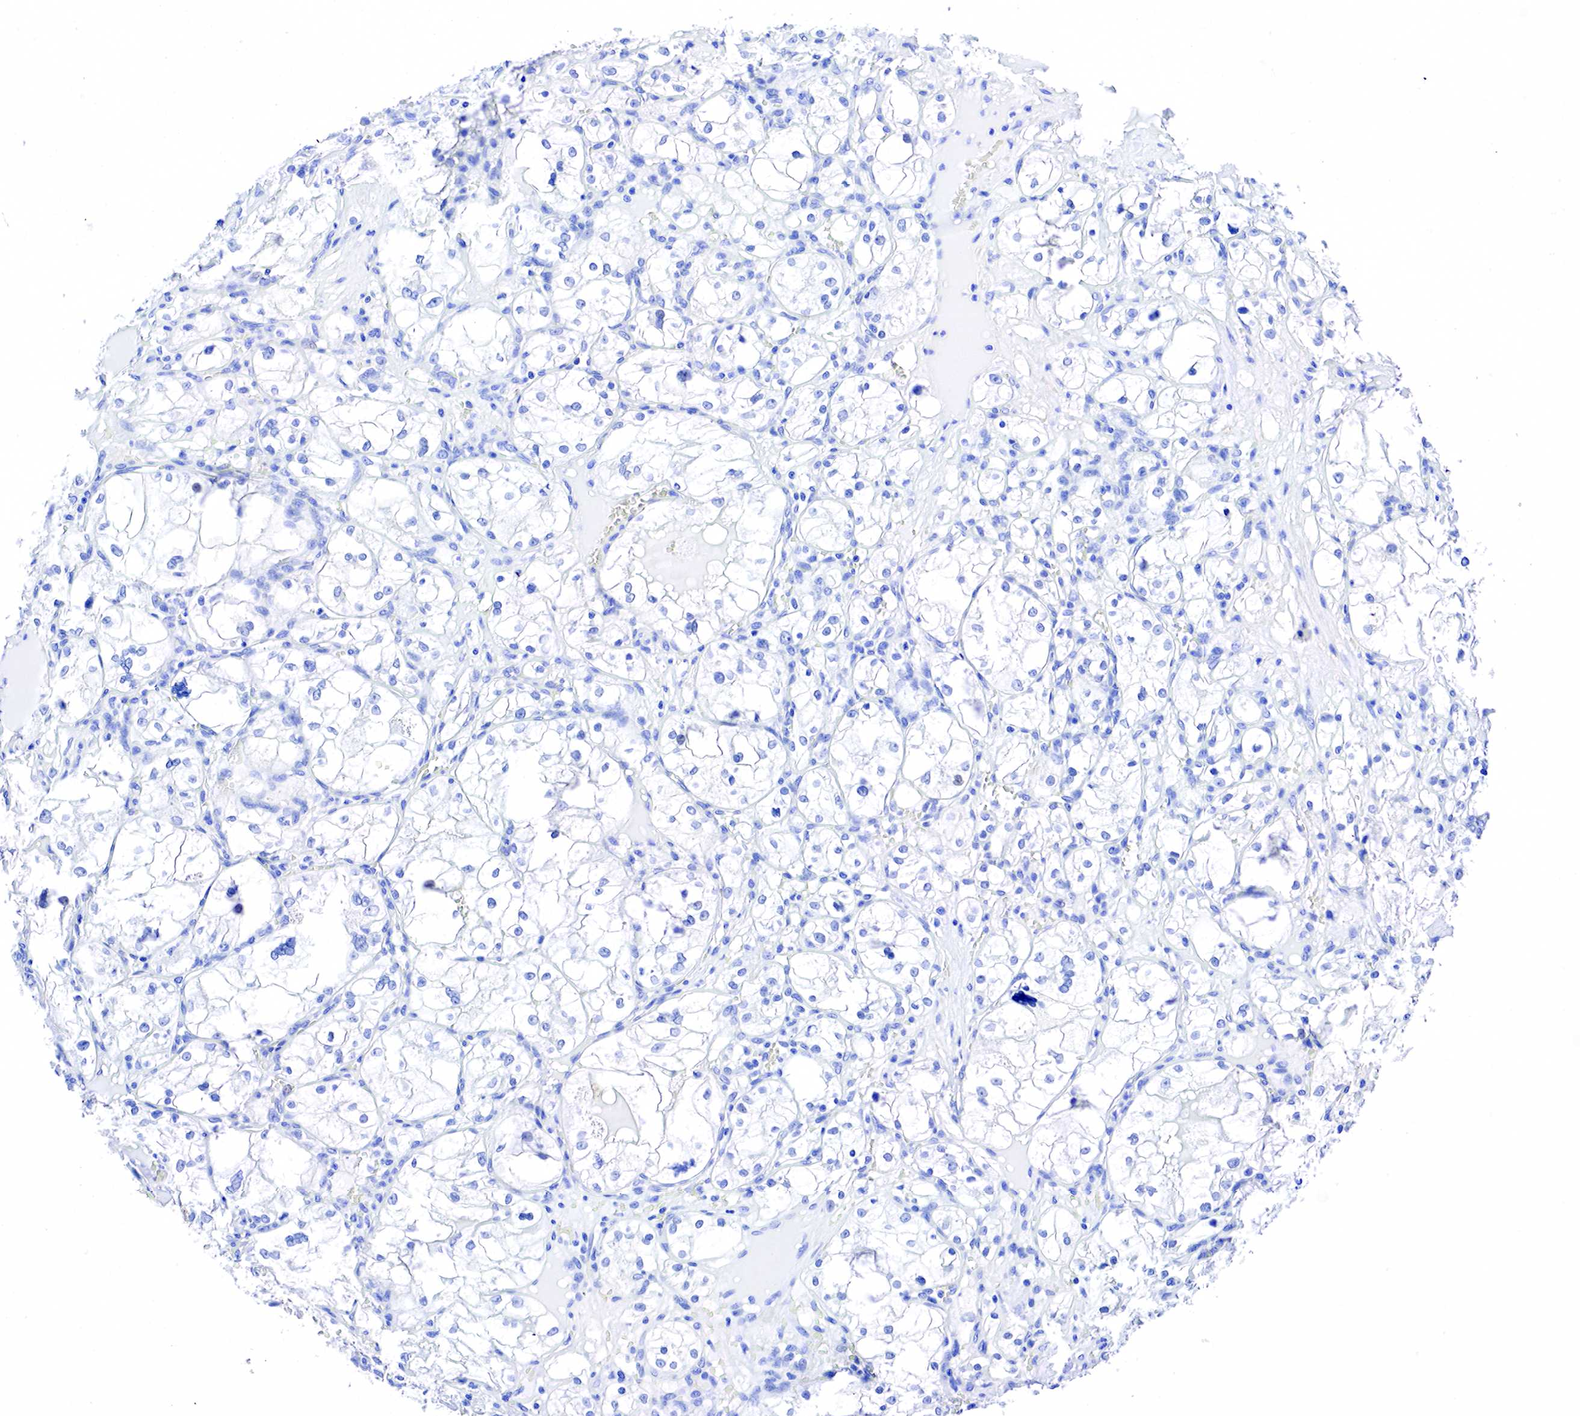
{"staining": {"intensity": "negative", "quantity": "none", "location": "none"}, "tissue": "renal cancer", "cell_type": "Tumor cells", "image_type": "cancer", "snomed": [{"axis": "morphology", "description": "Adenocarcinoma, NOS"}, {"axis": "topography", "description": "Kidney"}], "caption": "Adenocarcinoma (renal) was stained to show a protein in brown. There is no significant staining in tumor cells.", "gene": "KRT7", "patient": {"sex": "male", "age": 61}}